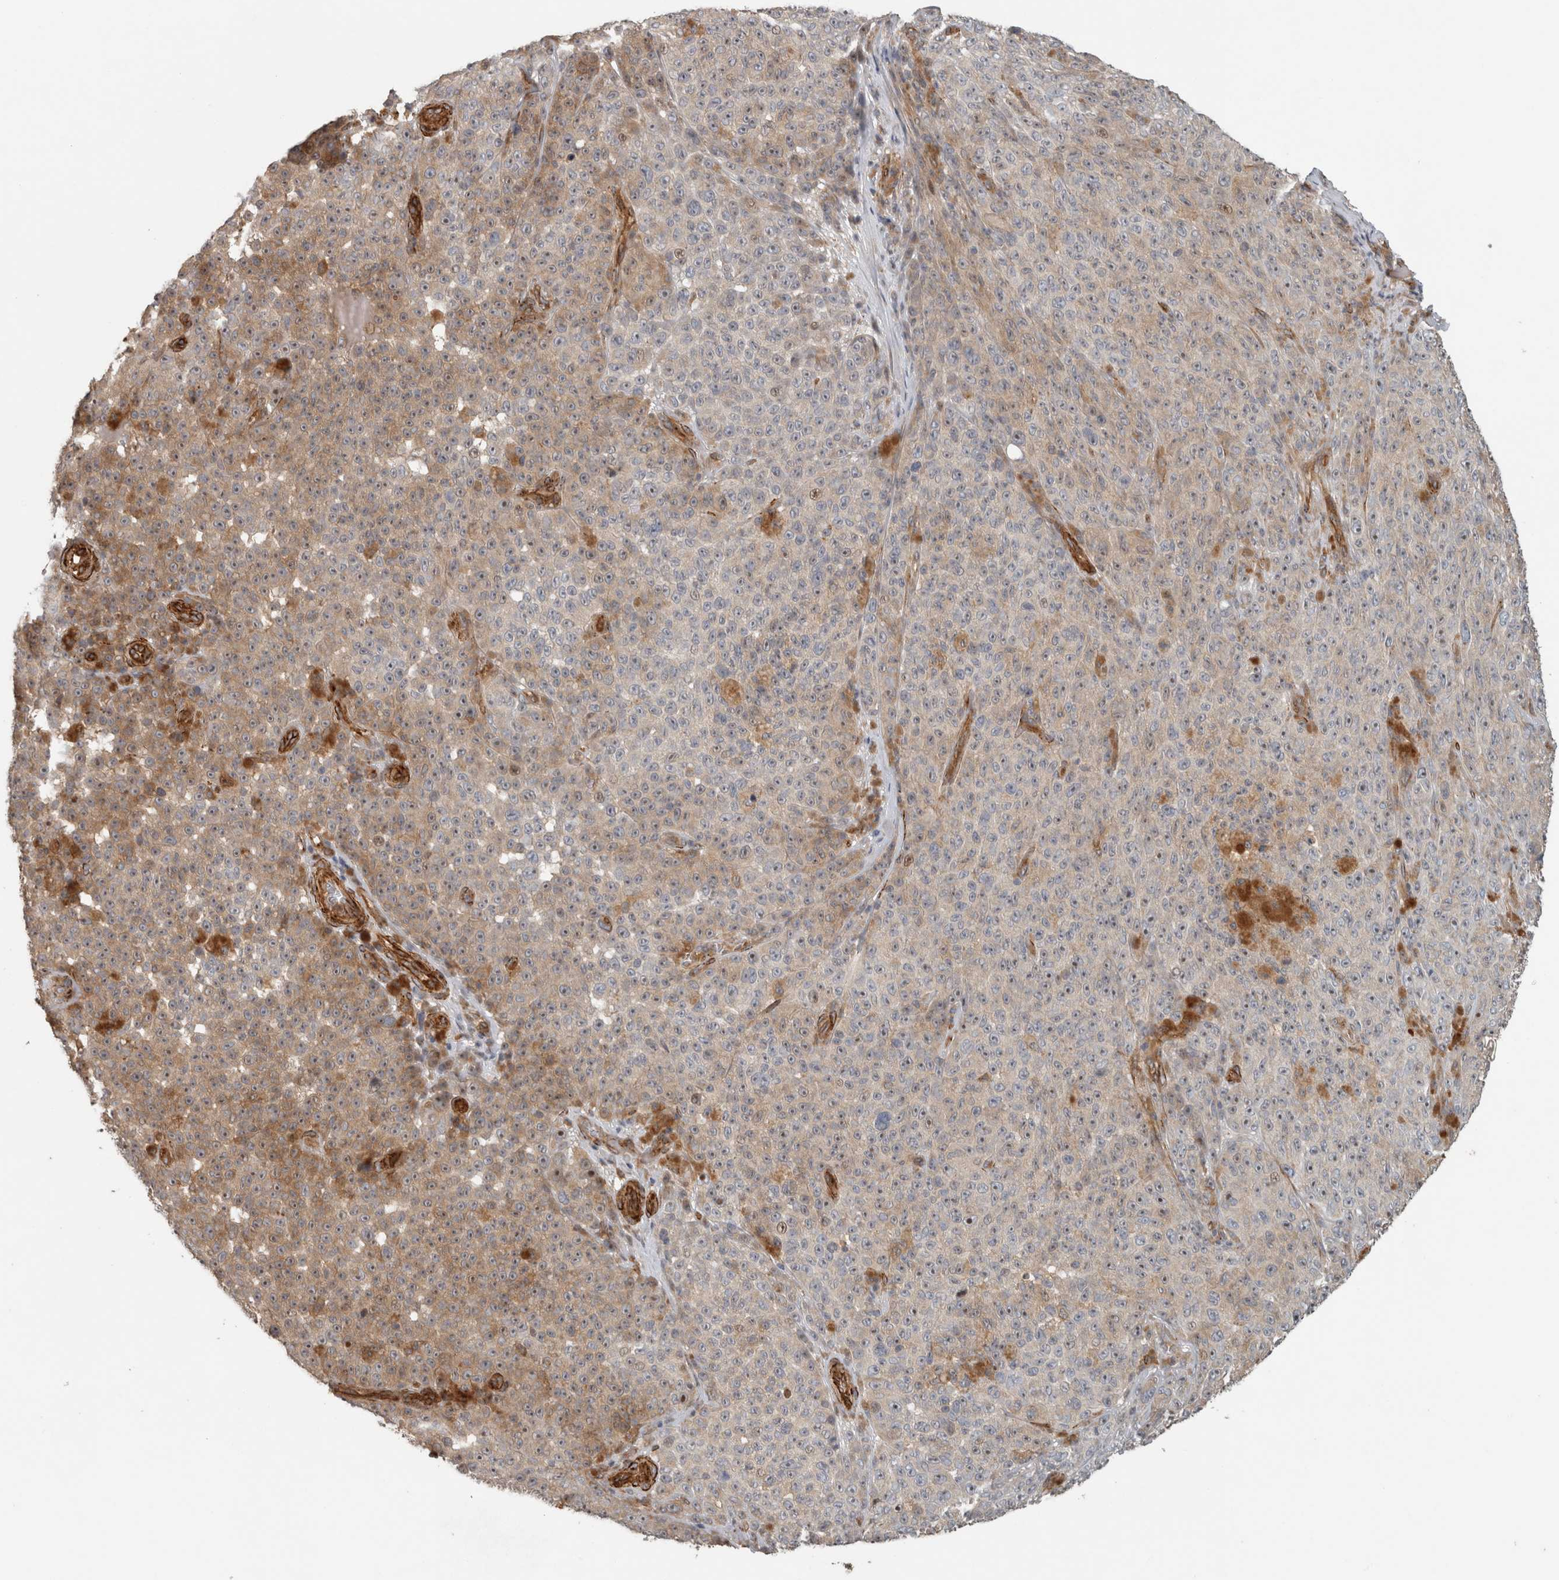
{"staining": {"intensity": "weak", "quantity": "25%-75%", "location": "cytoplasmic/membranous"}, "tissue": "melanoma", "cell_type": "Tumor cells", "image_type": "cancer", "snomed": [{"axis": "morphology", "description": "Malignant melanoma, NOS"}, {"axis": "topography", "description": "Skin"}], "caption": "This image demonstrates melanoma stained with immunohistochemistry to label a protein in brown. The cytoplasmic/membranous of tumor cells show weak positivity for the protein. Nuclei are counter-stained blue.", "gene": "SIPA1L2", "patient": {"sex": "female", "age": 82}}